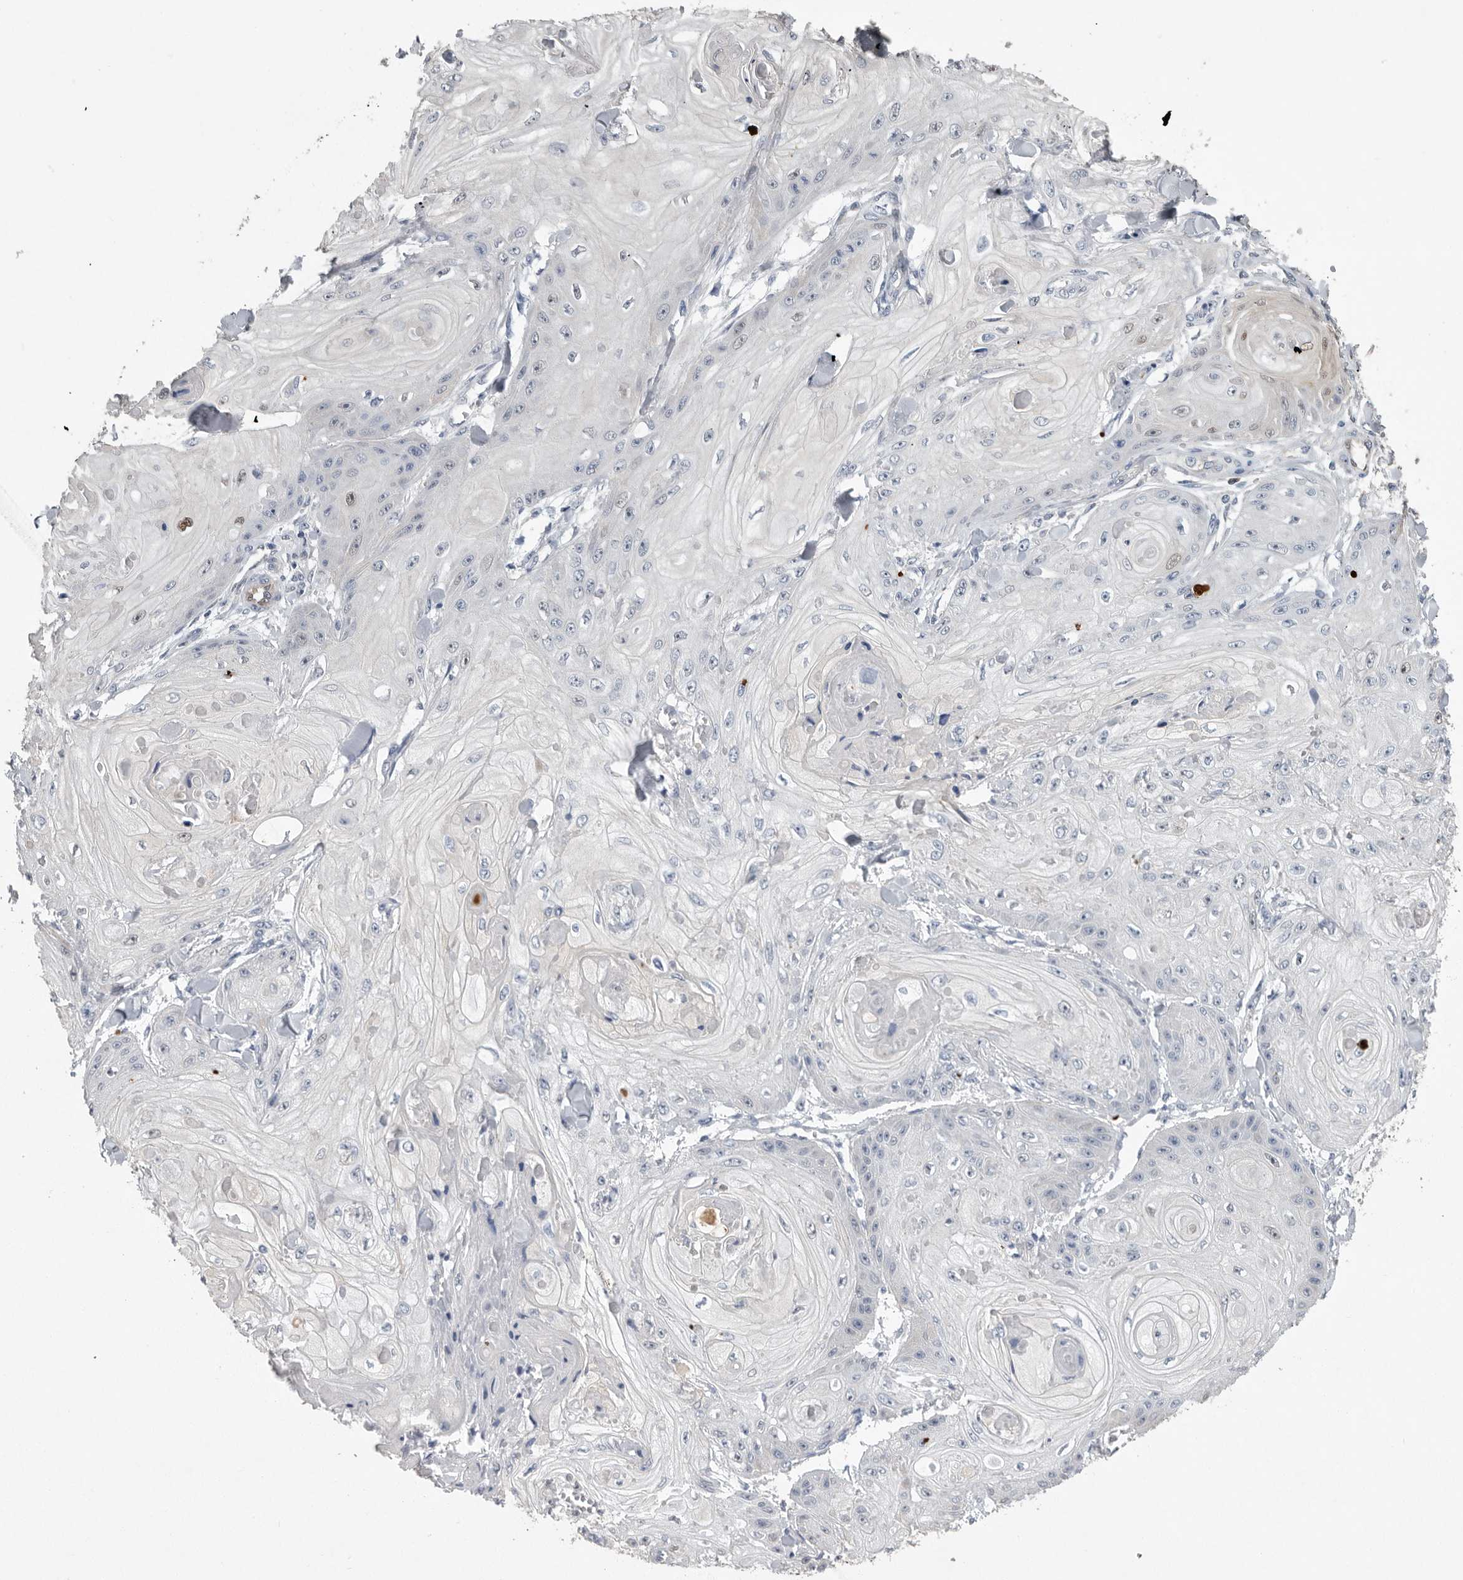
{"staining": {"intensity": "weak", "quantity": "<25%", "location": "cytoplasmic/membranous,nuclear"}, "tissue": "skin cancer", "cell_type": "Tumor cells", "image_type": "cancer", "snomed": [{"axis": "morphology", "description": "Squamous cell carcinoma, NOS"}, {"axis": "topography", "description": "Skin"}], "caption": "IHC image of neoplastic tissue: skin squamous cell carcinoma stained with DAB (3,3'-diaminobenzidine) reveals no significant protein staining in tumor cells. Brightfield microscopy of immunohistochemistry (IHC) stained with DAB (brown) and hematoxylin (blue), captured at high magnification.", "gene": "PDCD4", "patient": {"sex": "male", "age": 74}}